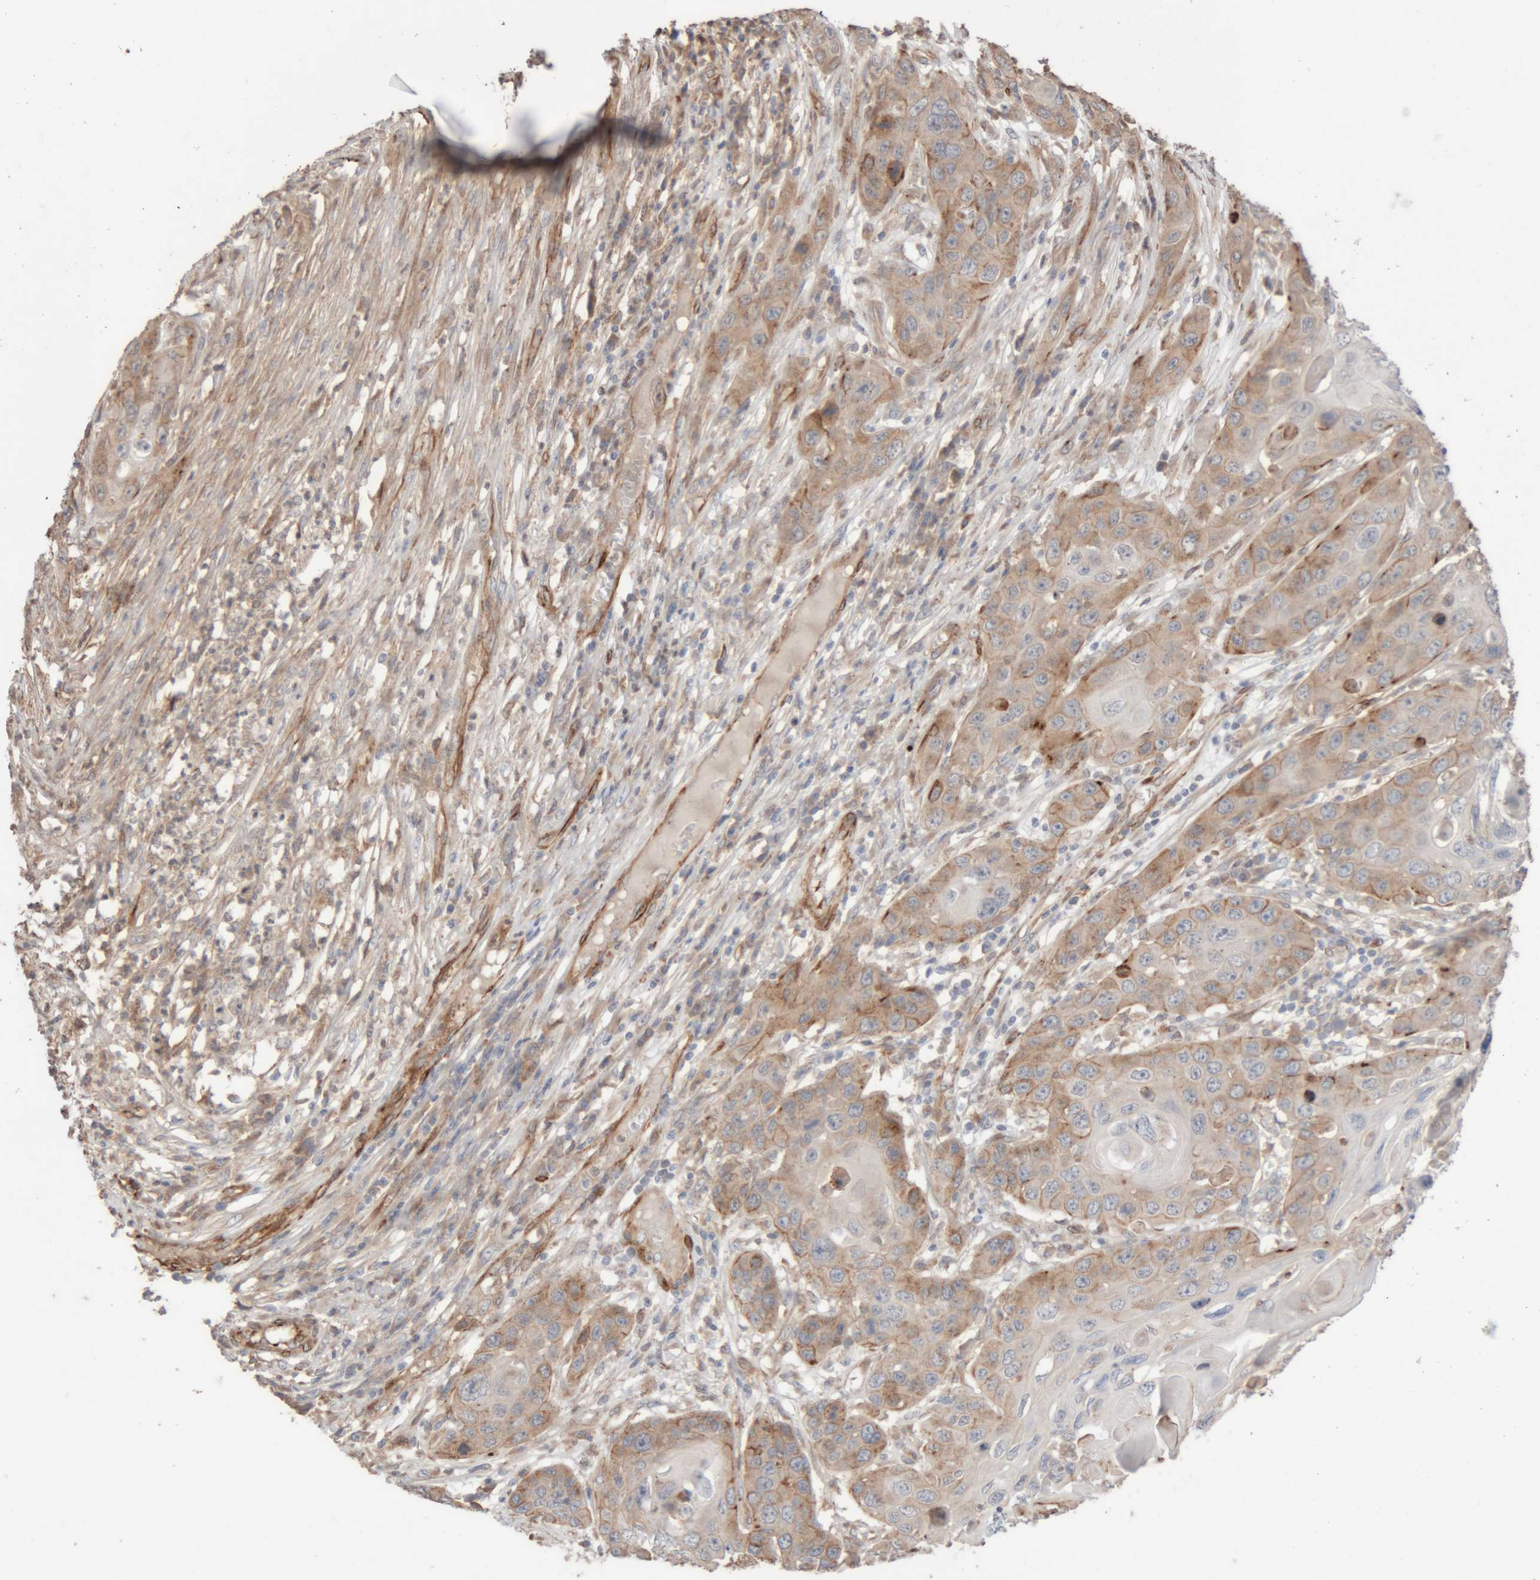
{"staining": {"intensity": "moderate", "quantity": "25%-75%", "location": "cytoplasmic/membranous"}, "tissue": "skin cancer", "cell_type": "Tumor cells", "image_type": "cancer", "snomed": [{"axis": "morphology", "description": "Squamous cell carcinoma, NOS"}, {"axis": "topography", "description": "Skin"}], "caption": "Approximately 25%-75% of tumor cells in skin cancer display moderate cytoplasmic/membranous protein expression as visualized by brown immunohistochemical staining.", "gene": "RAB32", "patient": {"sex": "male", "age": 55}}